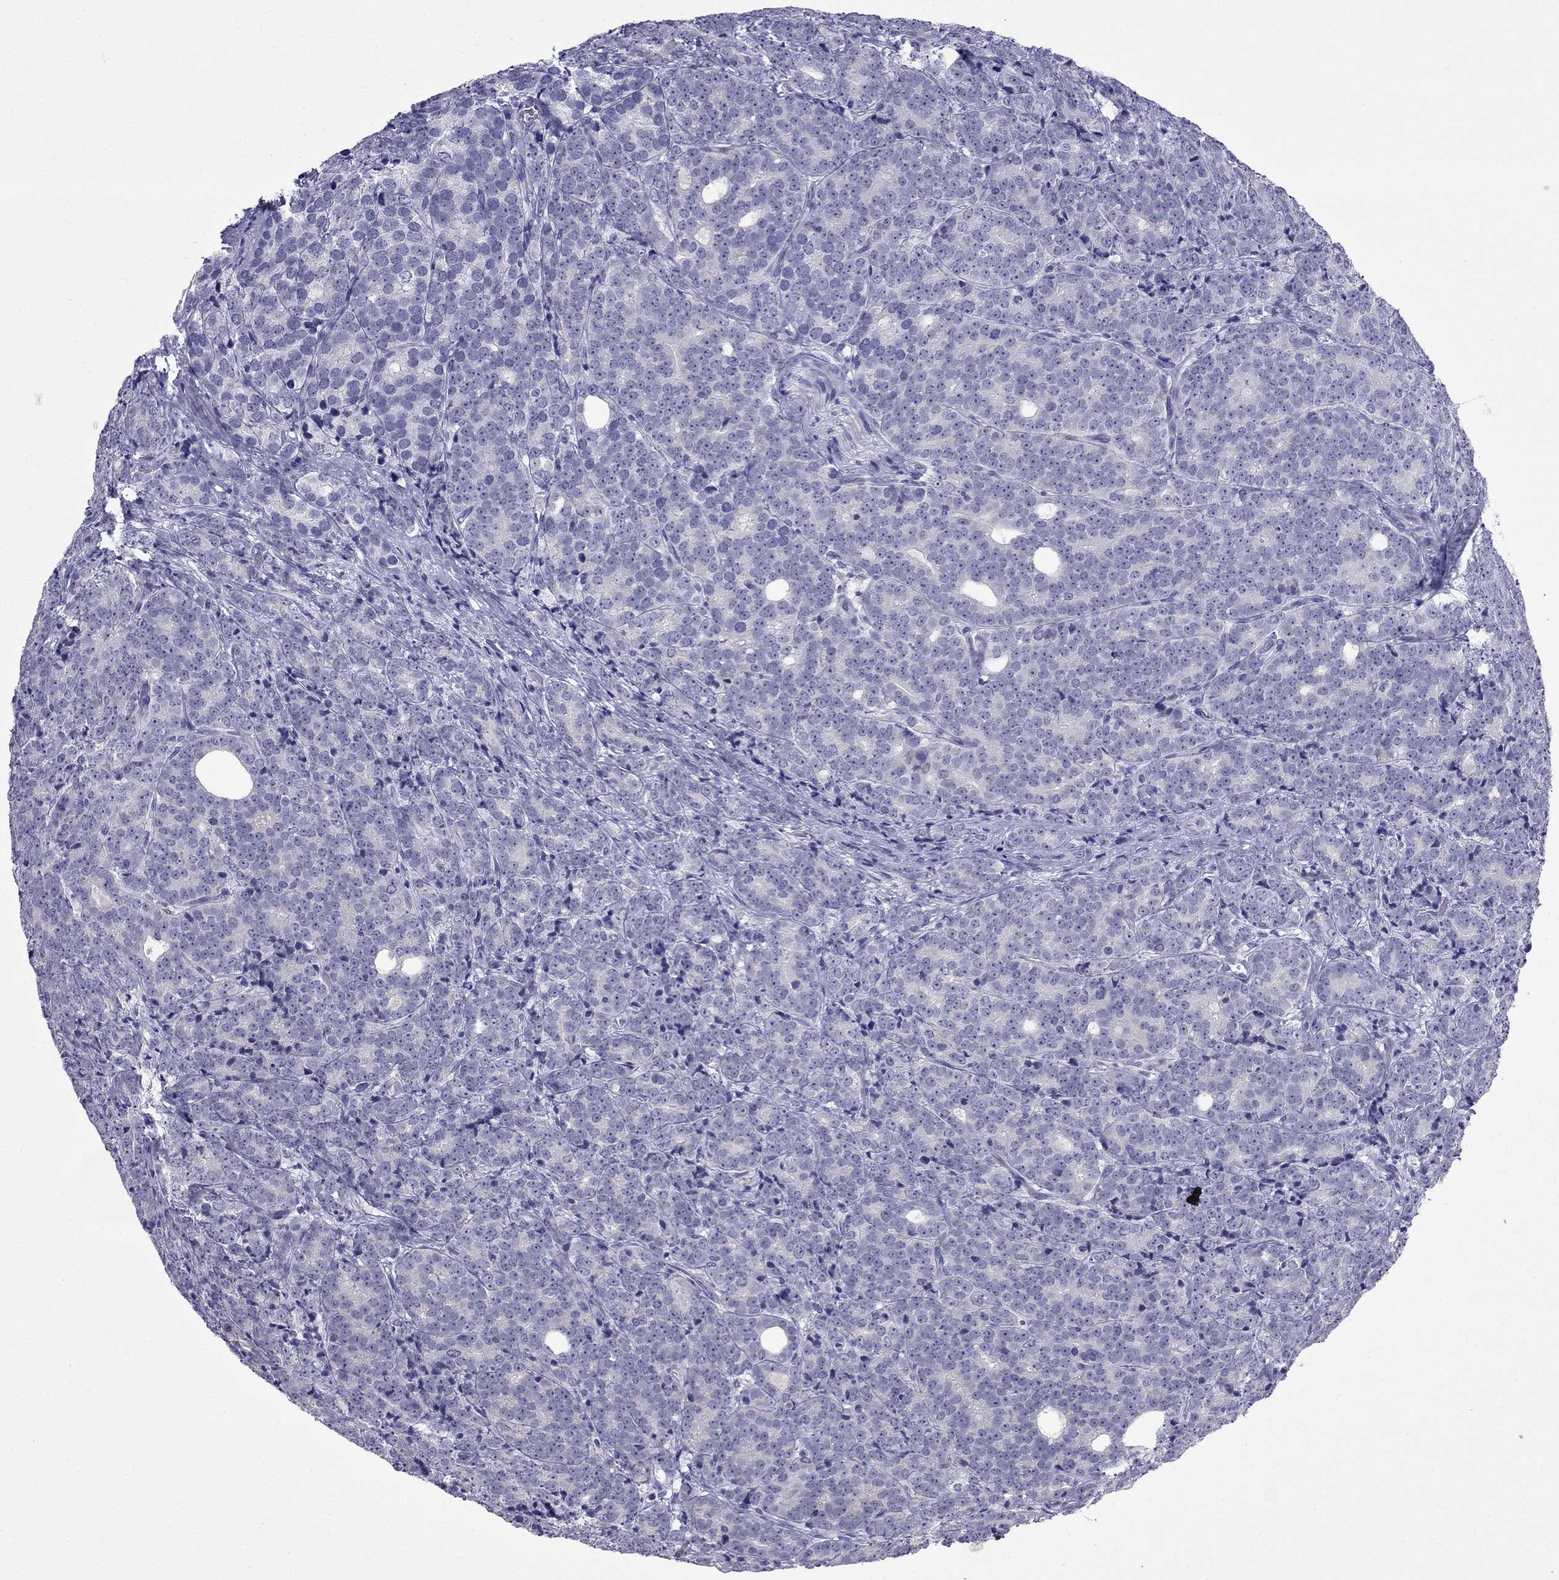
{"staining": {"intensity": "negative", "quantity": "none", "location": "none"}, "tissue": "prostate cancer", "cell_type": "Tumor cells", "image_type": "cancer", "snomed": [{"axis": "morphology", "description": "Adenocarcinoma, NOS"}, {"axis": "topography", "description": "Prostate"}], "caption": "This is a photomicrograph of IHC staining of prostate adenocarcinoma, which shows no expression in tumor cells.", "gene": "MGP", "patient": {"sex": "male", "age": 71}}